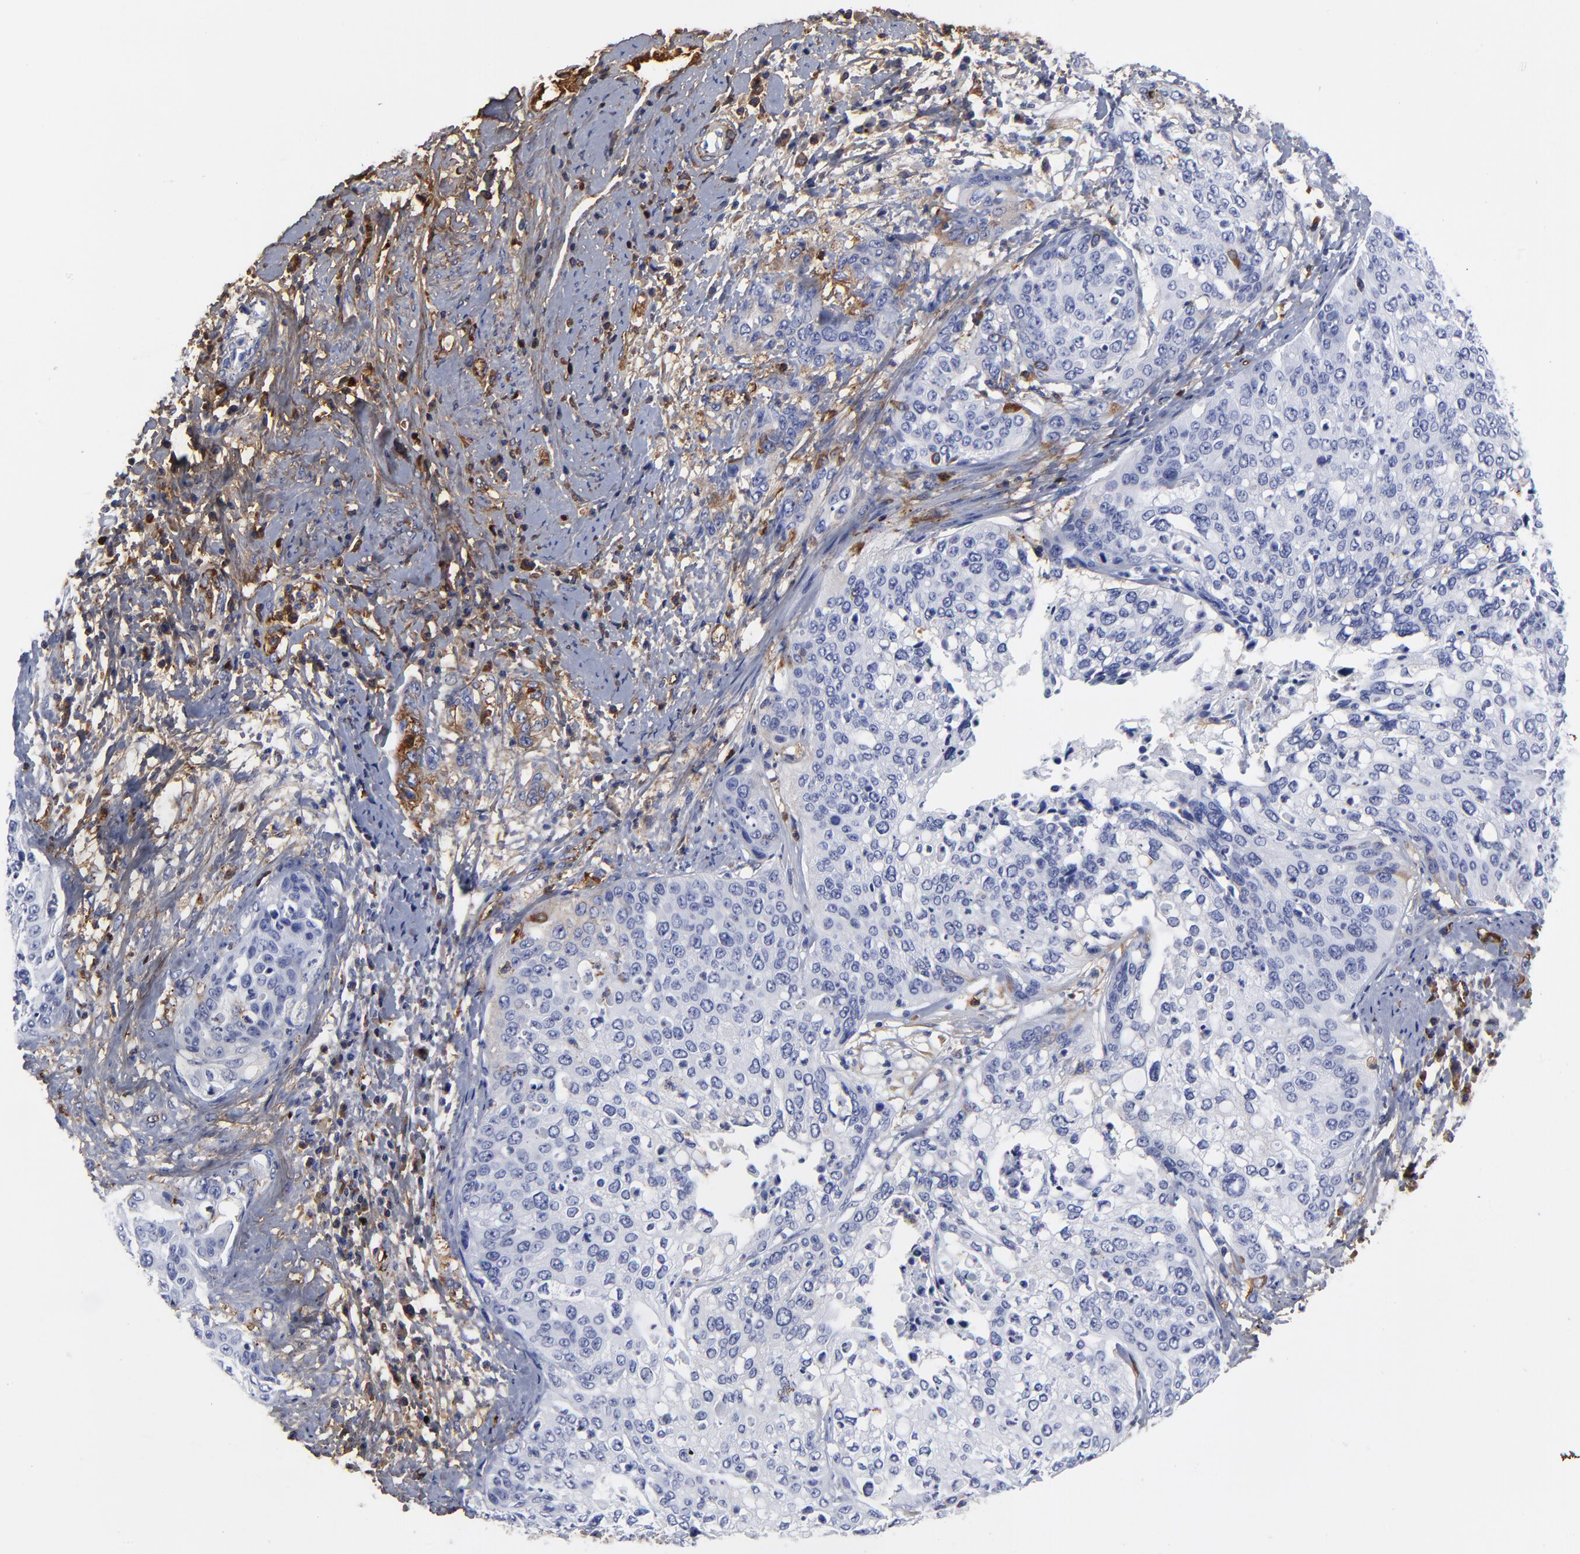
{"staining": {"intensity": "negative", "quantity": "none", "location": "none"}, "tissue": "cervical cancer", "cell_type": "Tumor cells", "image_type": "cancer", "snomed": [{"axis": "morphology", "description": "Squamous cell carcinoma, NOS"}, {"axis": "topography", "description": "Cervix"}], "caption": "The IHC micrograph has no significant expression in tumor cells of squamous cell carcinoma (cervical) tissue.", "gene": "DCN", "patient": {"sex": "female", "age": 41}}